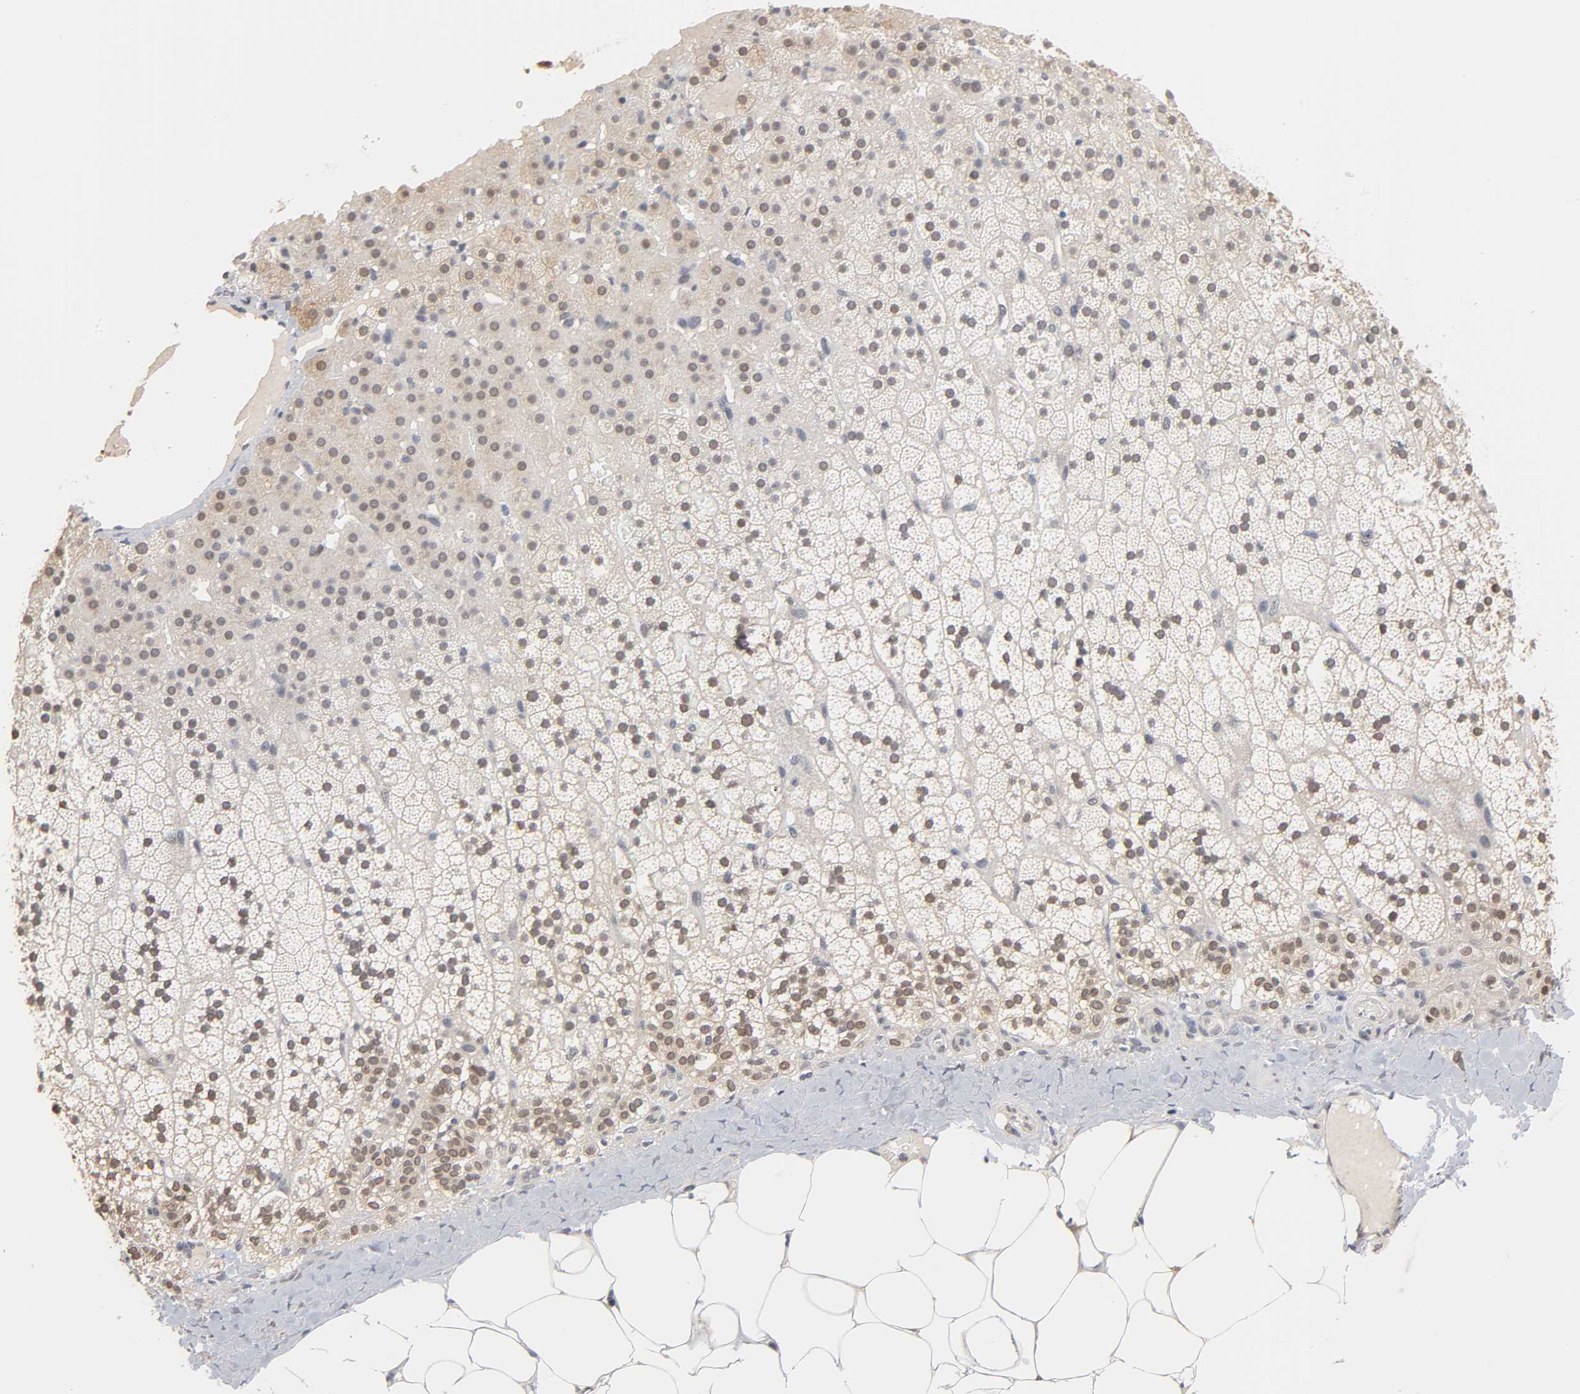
{"staining": {"intensity": "moderate", "quantity": ">75%", "location": "cytoplasmic/membranous,nuclear"}, "tissue": "adrenal gland", "cell_type": "Glandular cells", "image_type": "normal", "snomed": [{"axis": "morphology", "description": "Normal tissue, NOS"}, {"axis": "topography", "description": "Adrenal gland"}], "caption": "Immunohistochemical staining of normal human adrenal gland reveals >75% levels of moderate cytoplasmic/membranous,nuclear protein staining in approximately >75% of glandular cells. (DAB (3,3'-diaminobenzidine) IHC with brightfield microscopy, high magnification).", "gene": "HTR1E", "patient": {"sex": "male", "age": 35}}